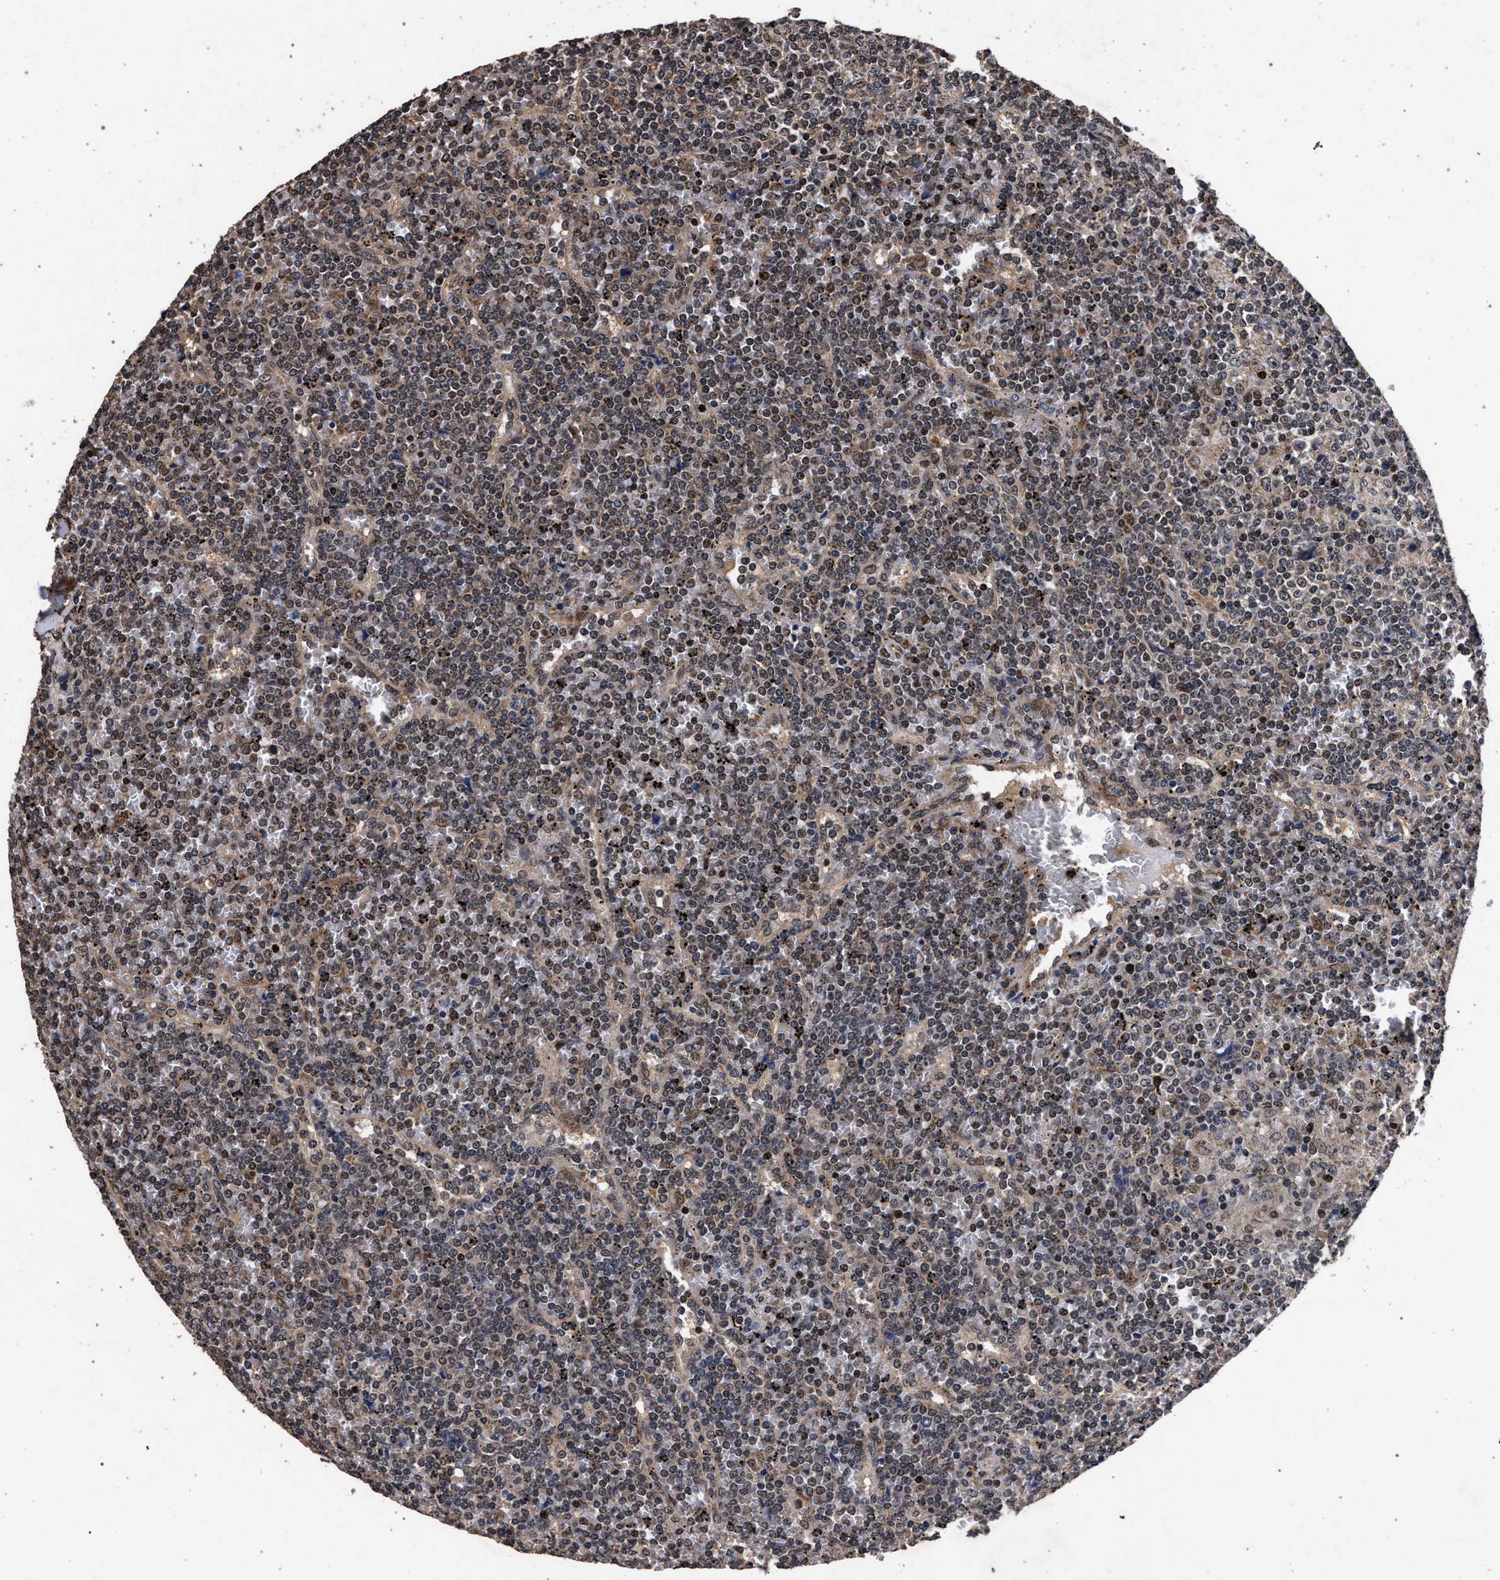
{"staining": {"intensity": "moderate", "quantity": "<25%", "location": "cytoplasmic/membranous,nuclear"}, "tissue": "lymphoma", "cell_type": "Tumor cells", "image_type": "cancer", "snomed": [{"axis": "morphology", "description": "Malignant lymphoma, non-Hodgkin's type, Low grade"}, {"axis": "topography", "description": "Spleen"}], "caption": "Protein staining of malignant lymphoma, non-Hodgkin's type (low-grade) tissue reveals moderate cytoplasmic/membranous and nuclear positivity in approximately <25% of tumor cells. Nuclei are stained in blue.", "gene": "ACOX1", "patient": {"sex": "female", "age": 19}}